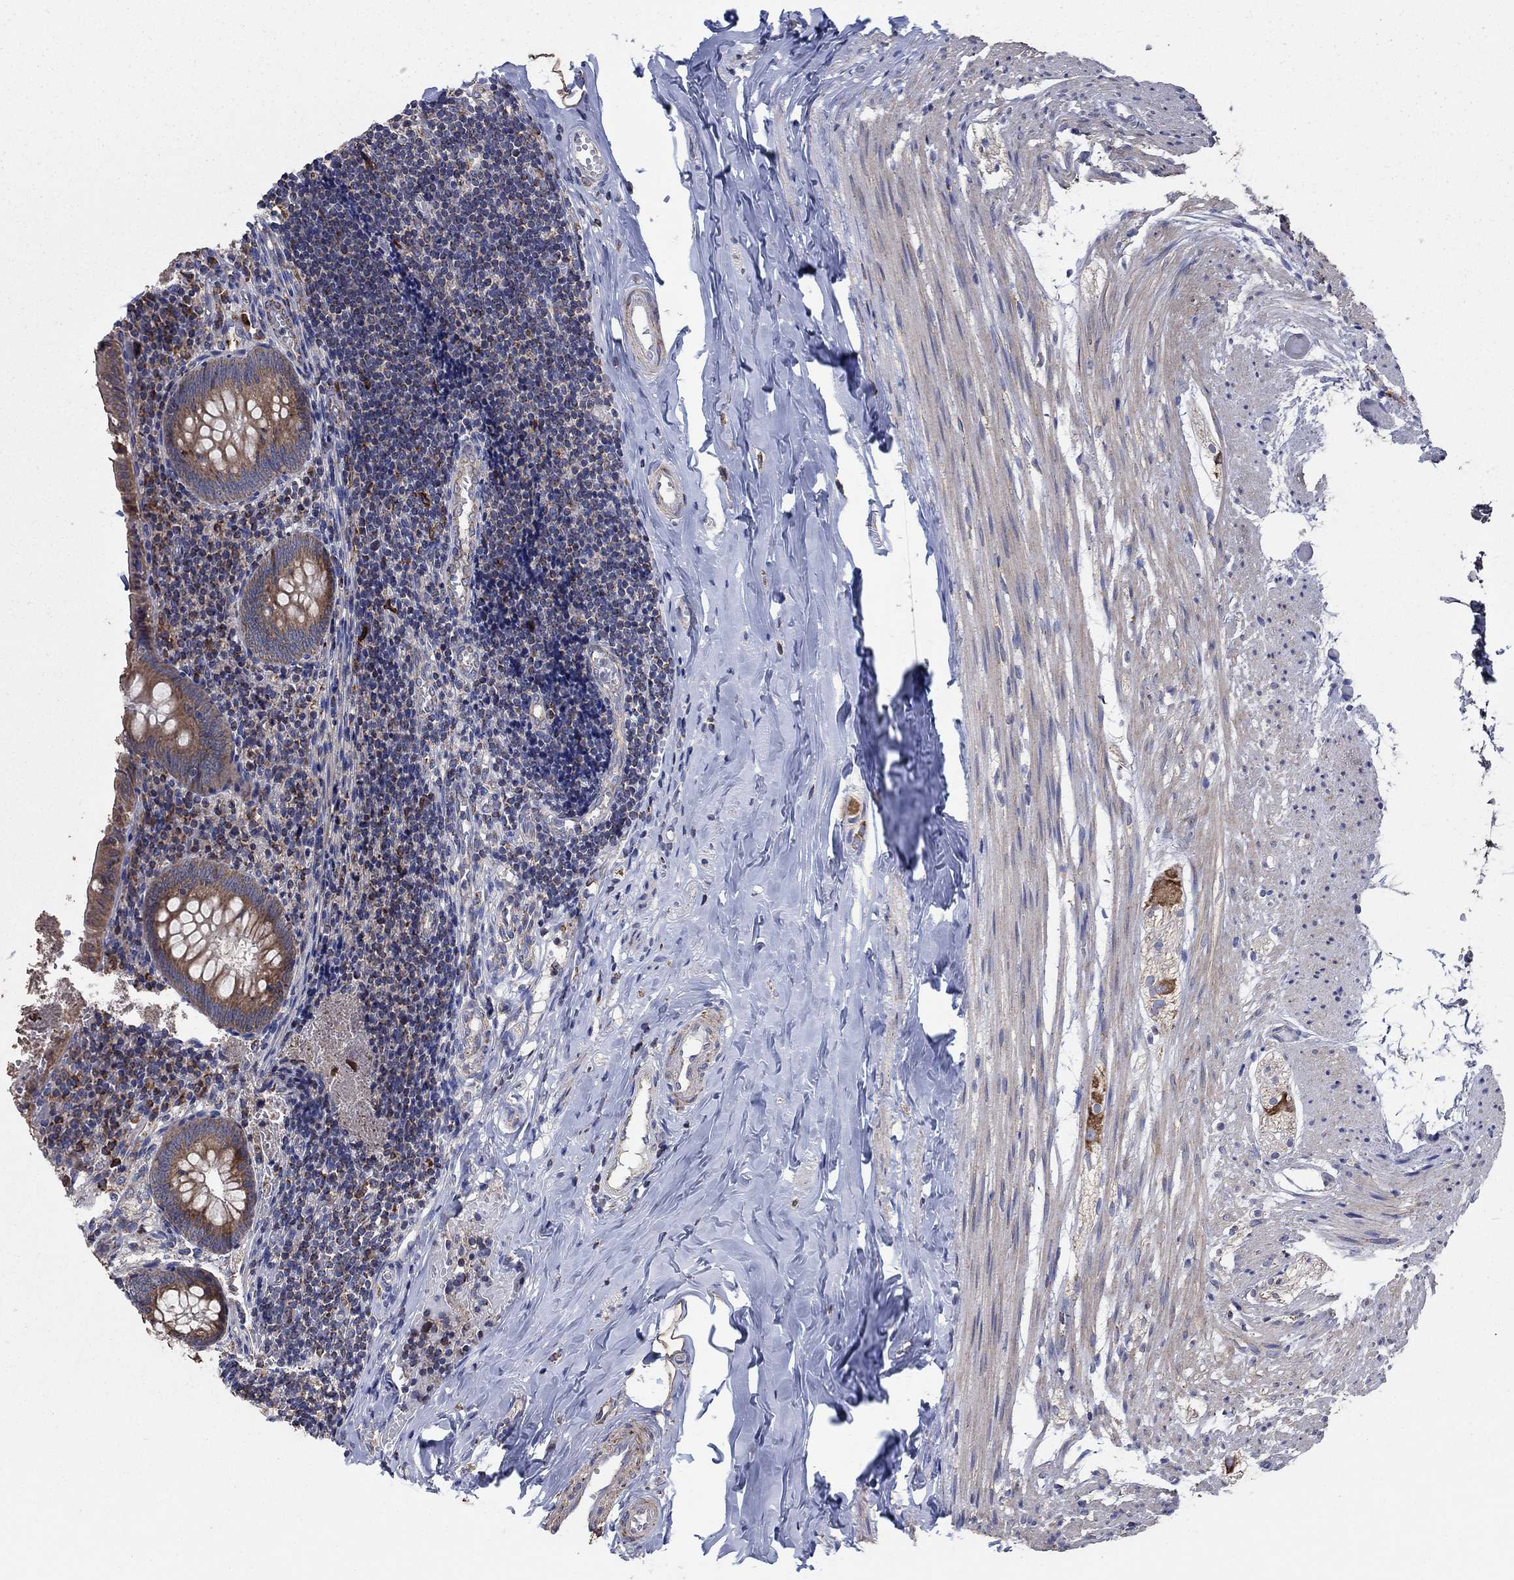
{"staining": {"intensity": "strong", "quantity": "25%-75%", "location": "cytoplasmic/membranous"}, "tissue": "appendix", "cell_type": "Glandular cells", "image_type": "normal", "snomed": [{"axis": "morphology", "description": "Normal tissue, NOS"}, {"axis": "topography", "description": "Appendix"}], "caption": "The image demonstrates staining of unremarkable appendix, revealing strong cytoplasmic/membranous protein staining (brown color) within glandular cells. (DAB IHC with brightfield microscopy, high magnification).", "gene": "NCEH1", "patient": {"sex": "female", "age": 23}}